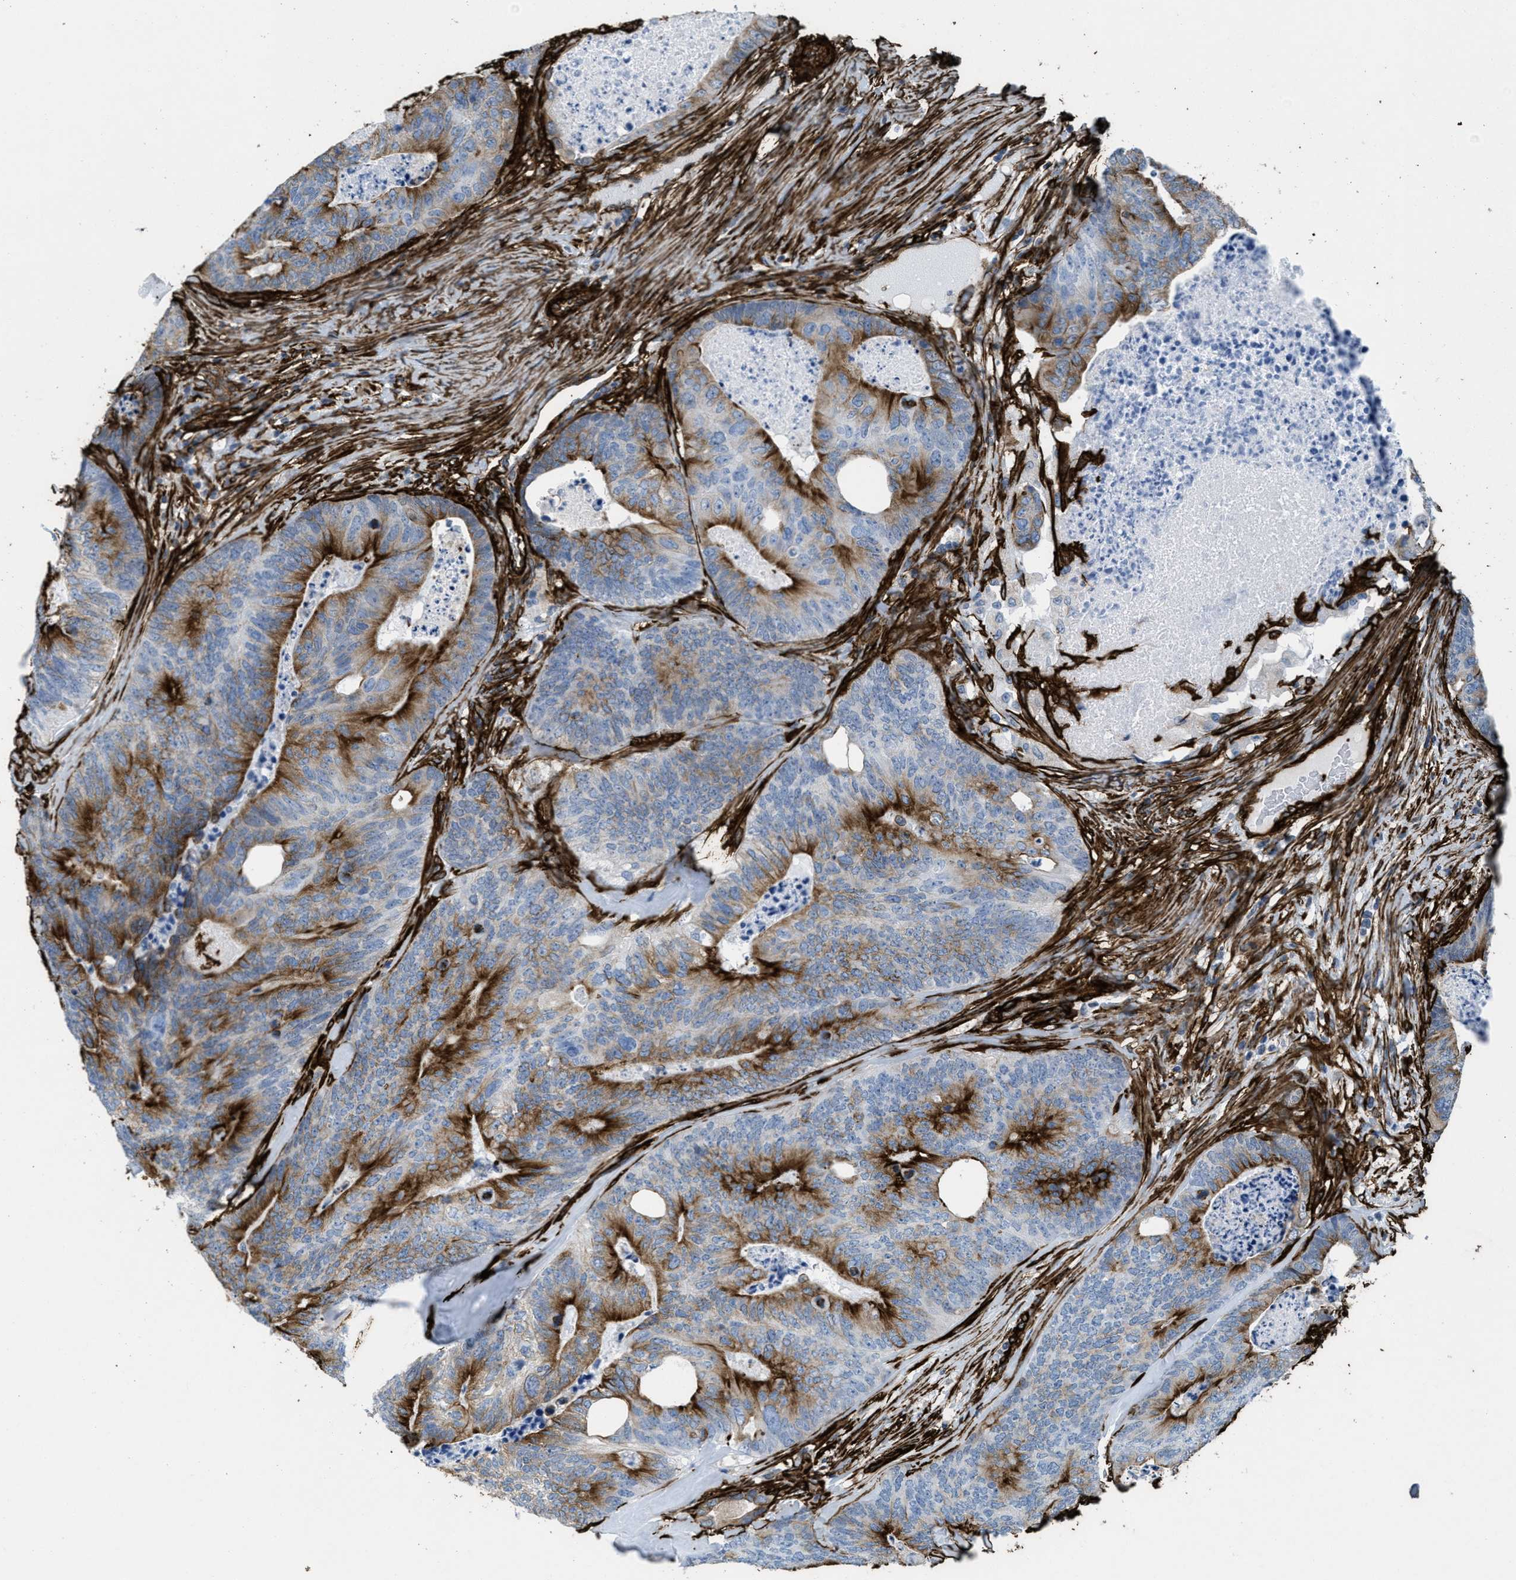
{"staining": {"intensity": "strong", "quantity": ">75%", "location": "cytoplasmic/membranous"}, "tissue": "colorectal cancer", "cell_type": "Tumor cells", "image_type": "cancer", "snomed": [{"axis": "morphology", "description": "Adenocarcinoma, NOS"}, {"axis": "topography", "description": "Colon"}], "caption": "The image exhibits a brown stain indicating the presence of a protein in the cytoplasmic/membranous of tumor cells in colorectal cancer (adenocarcinoma). Immunohistochemistry (ihc) stains the protein in brown and the nuclei are stained blue.", "gene": "CALD1", "patient": {"sex": "female", "age": 67}}